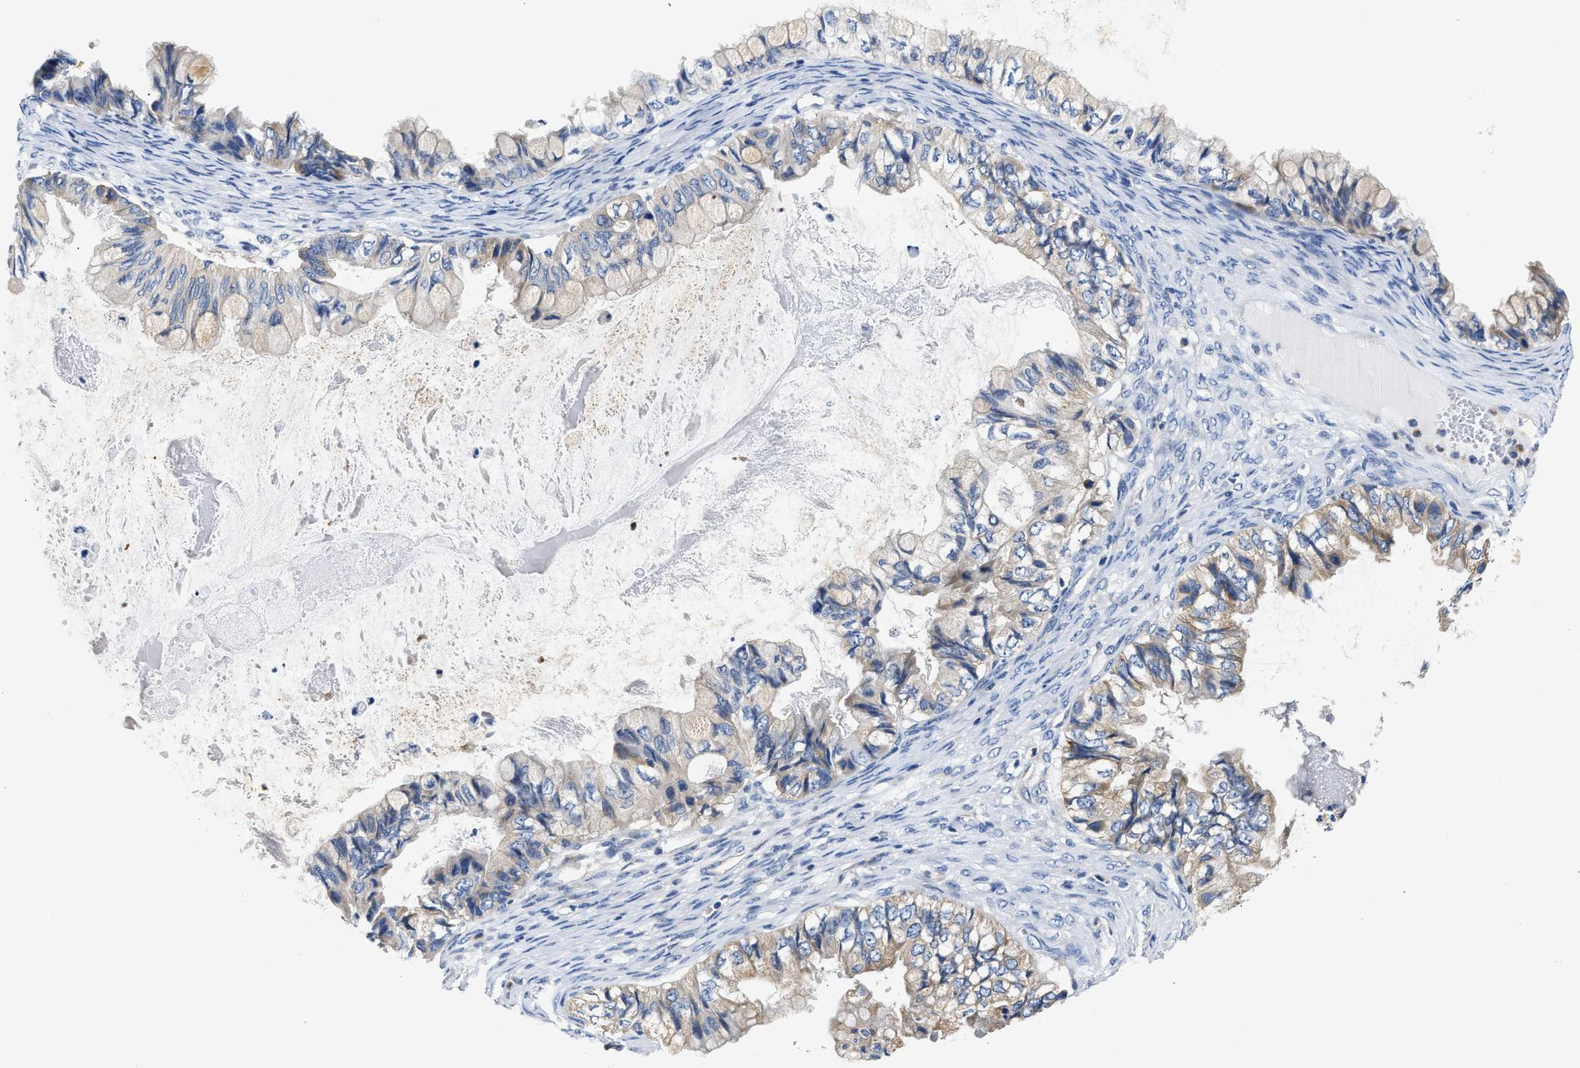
{"staining": {"intensity": "weak", "quantity": "<25%", "location": "cytoplasmic/membranous"}, "tissue": "ovarian cancer", "cell_type": "Tumor cells", "image_type": "cancer", "snomed": [{"axis": "morphology", "description": "Cystadenocarcinoma, mucinous, NOS"}, {"axis": "topography", "description": "Ovary"}], "caption": "Immunohistochemistry of ovarian cancer (mucinous cystadenocarcinoma) shows no expression in tumor cells.", "gene": "FAM185A", "patient": {"sex": "female", "age": 80}}